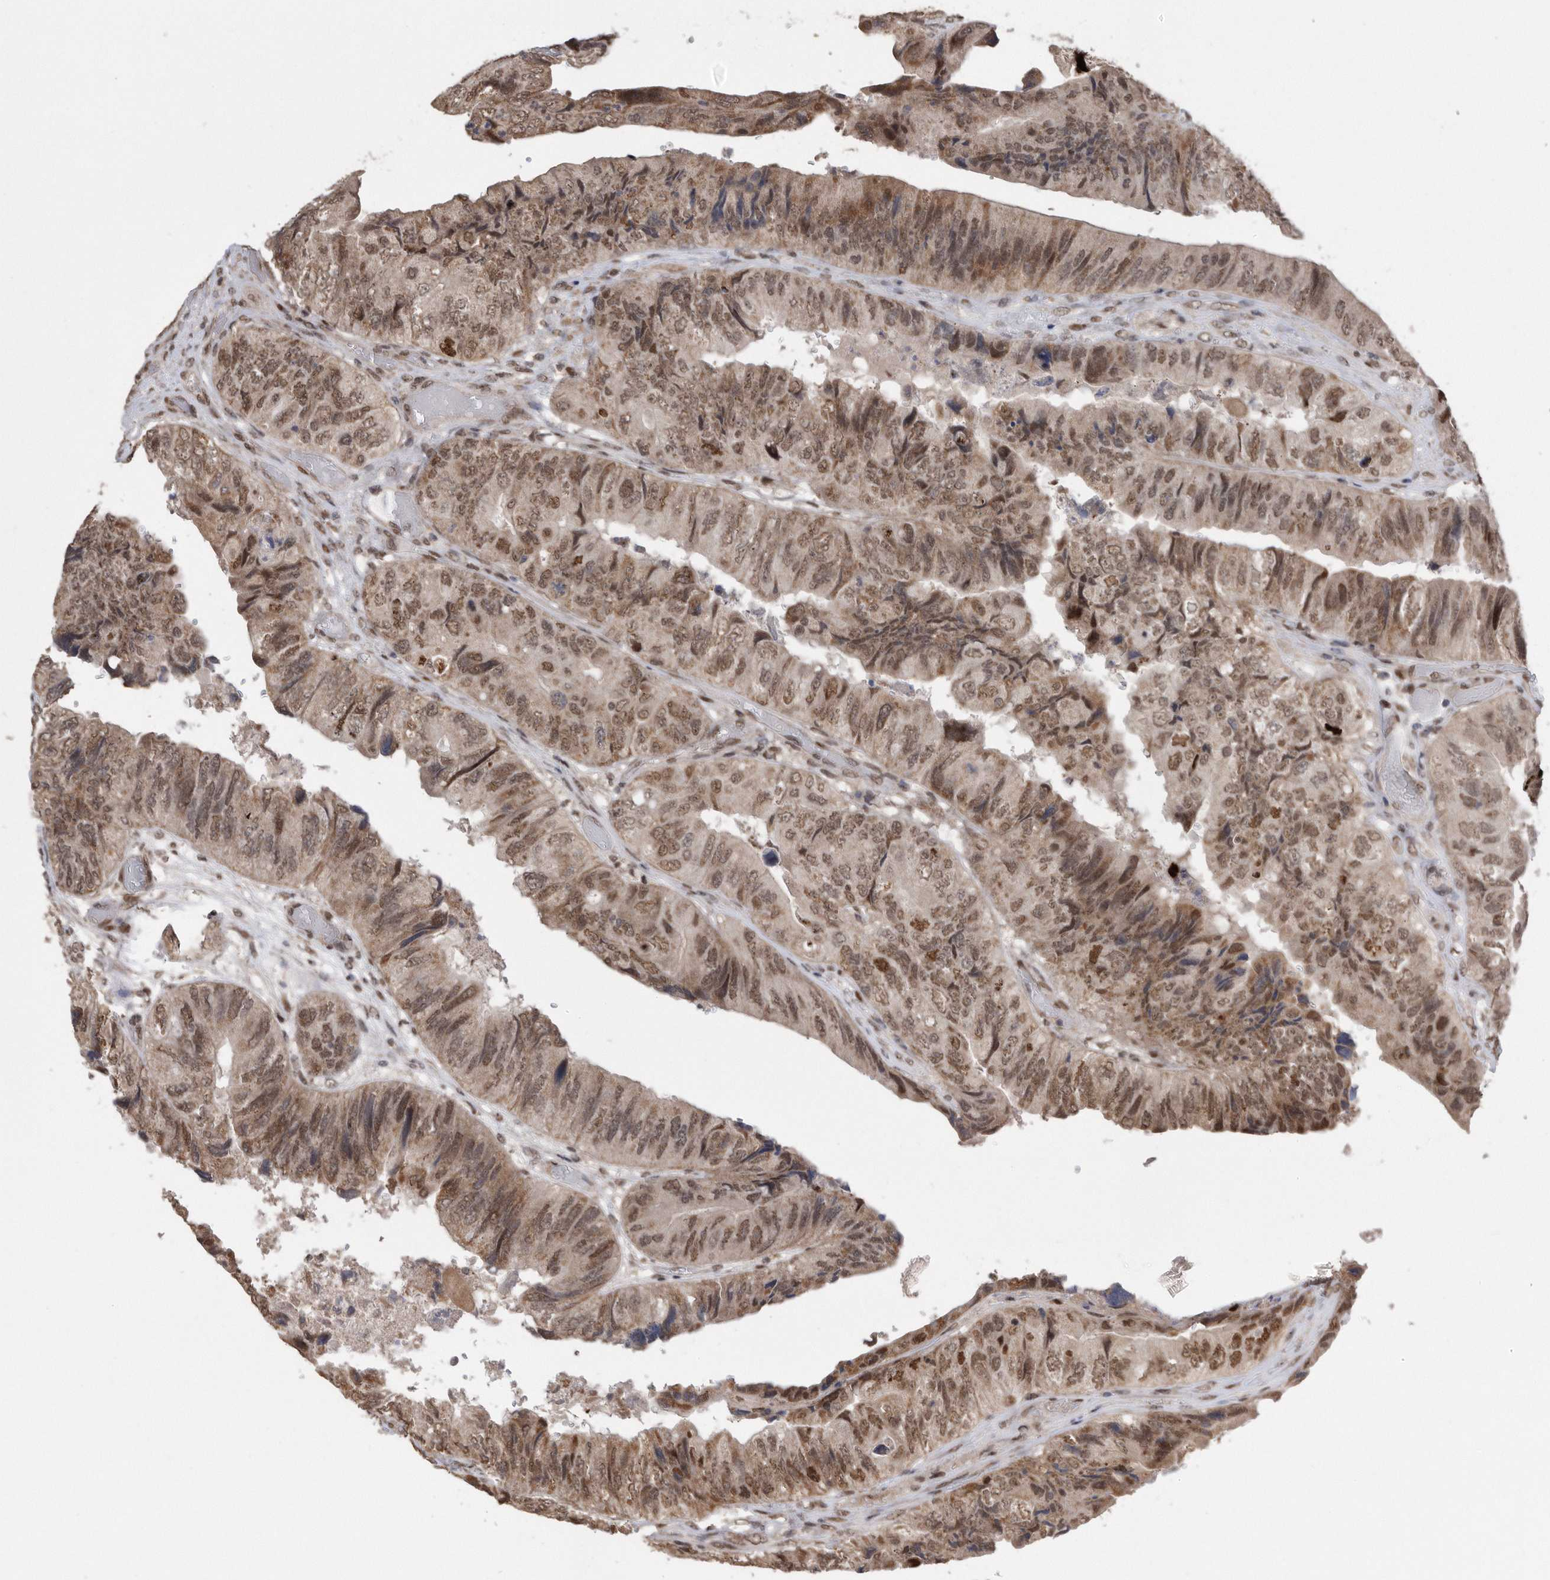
{"staining": {"intensity": "moderate", "quantity": ">75%", "location": "nuclear"}, "tissue": "colorectal cancer", "cell_type": "Tumor cells", "image_type": "cancer", "snomed": [{"axis": "morphology", "description": "Adenocarcinoma, NOS"}, {"axis": "topography", "description": "Rectum"}], "caption": "Protein expression analysis of colorectal adenocarcinoma exhibits moderate nuclear positivity in approximately >75% of tumor cells. (Brightfield microscopy of DAB IHC at high magnification).", "gene": "TDRD3", "patient": {"sex": "male", "age": 63}}